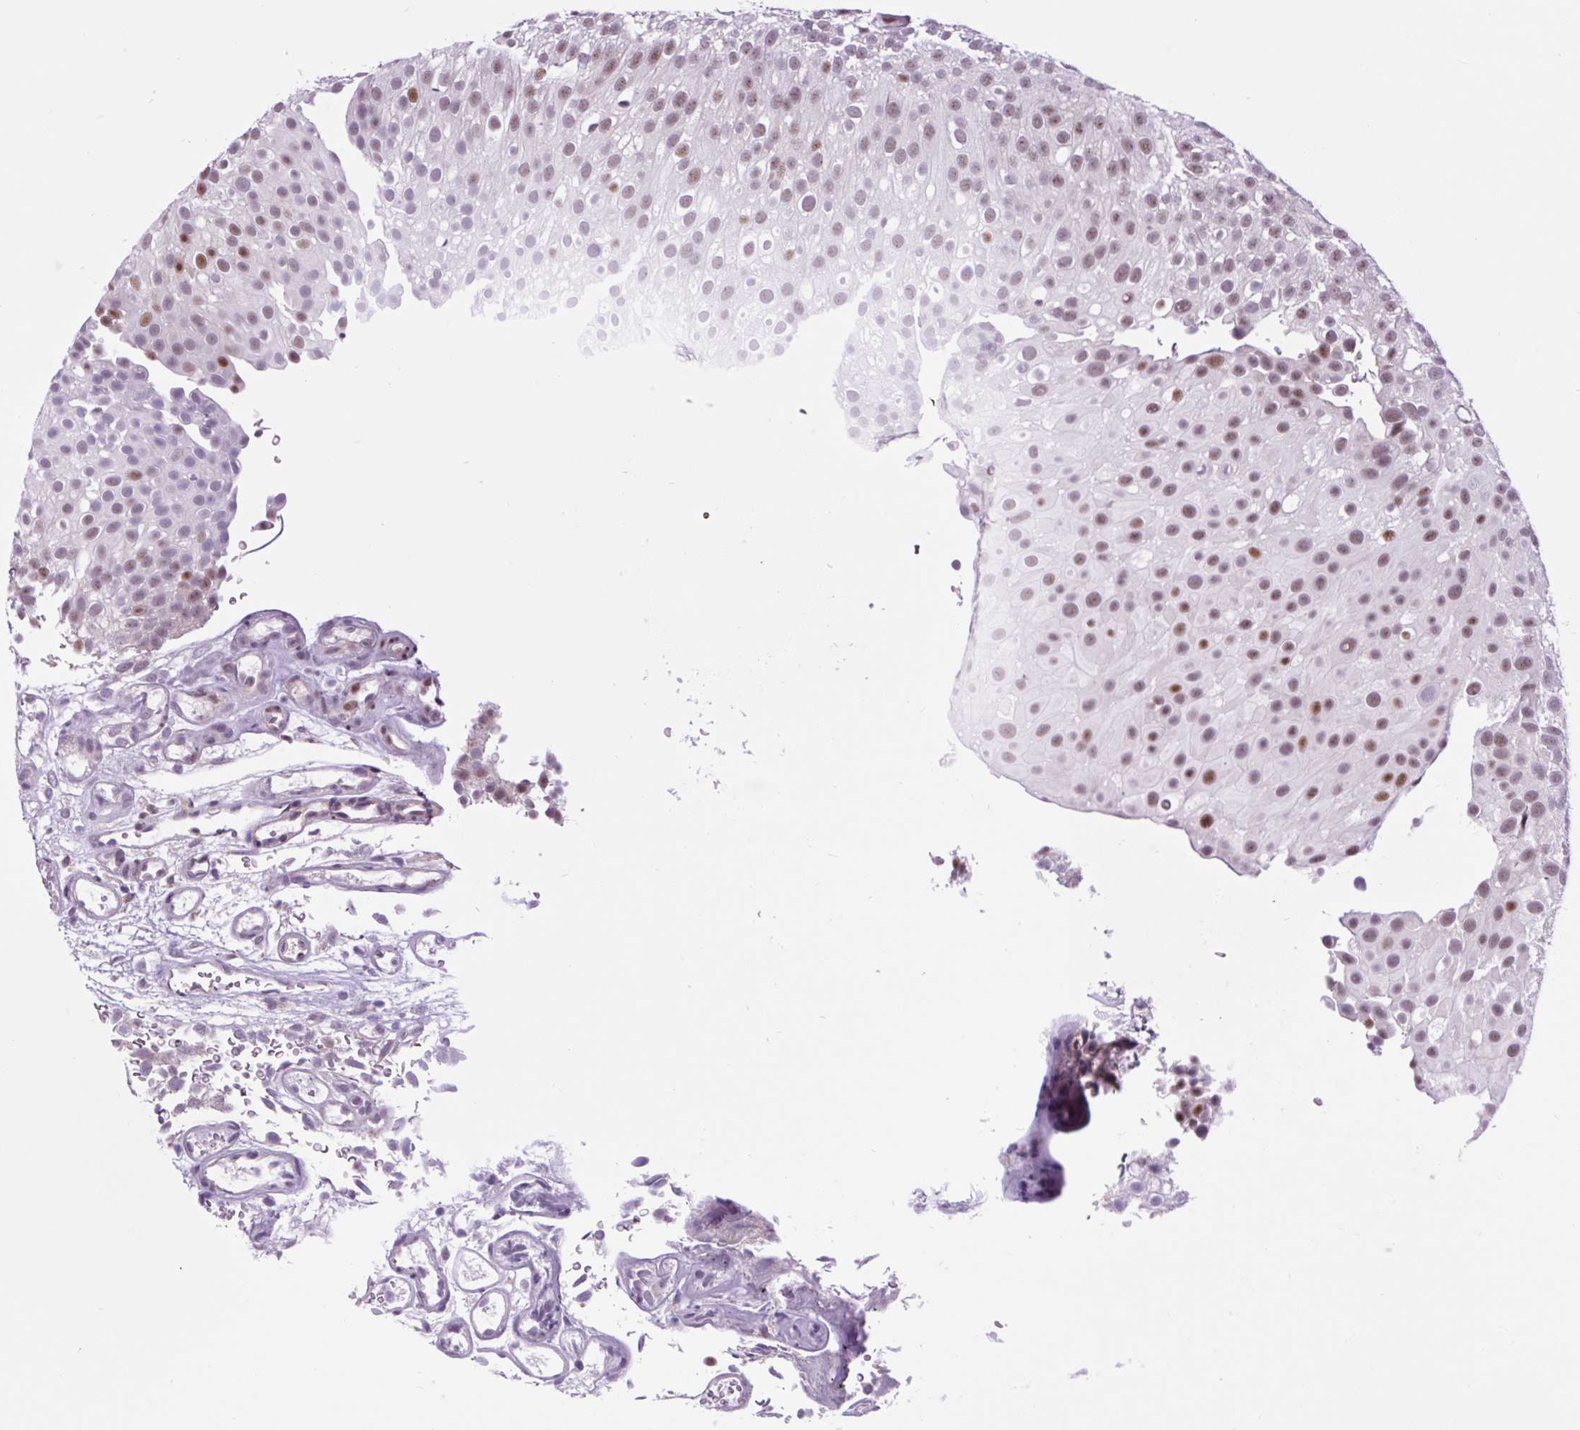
{"staining": {"intensity": "moderate", "quantity": ">75%", "location": "nuclear"}, "tissue": "urothelial cancer", "cell_type": "Tumor cells", "image_type": "cancer", "snomed": [{"axis": "morphology", "description": "Urothelial carcinoma, Low grade"}, {"axis": "topography", "description": "Urinary bladder"}], "caption": "Immunohistochemistry photomicrograph of urothelial cancer stained for a protein (brown), which displays medium levels of moderate nuclear positivity in approximately >75% of tumor cells.", "gene": "CLK2", "patient": {"sex": "male", "age": 78}}